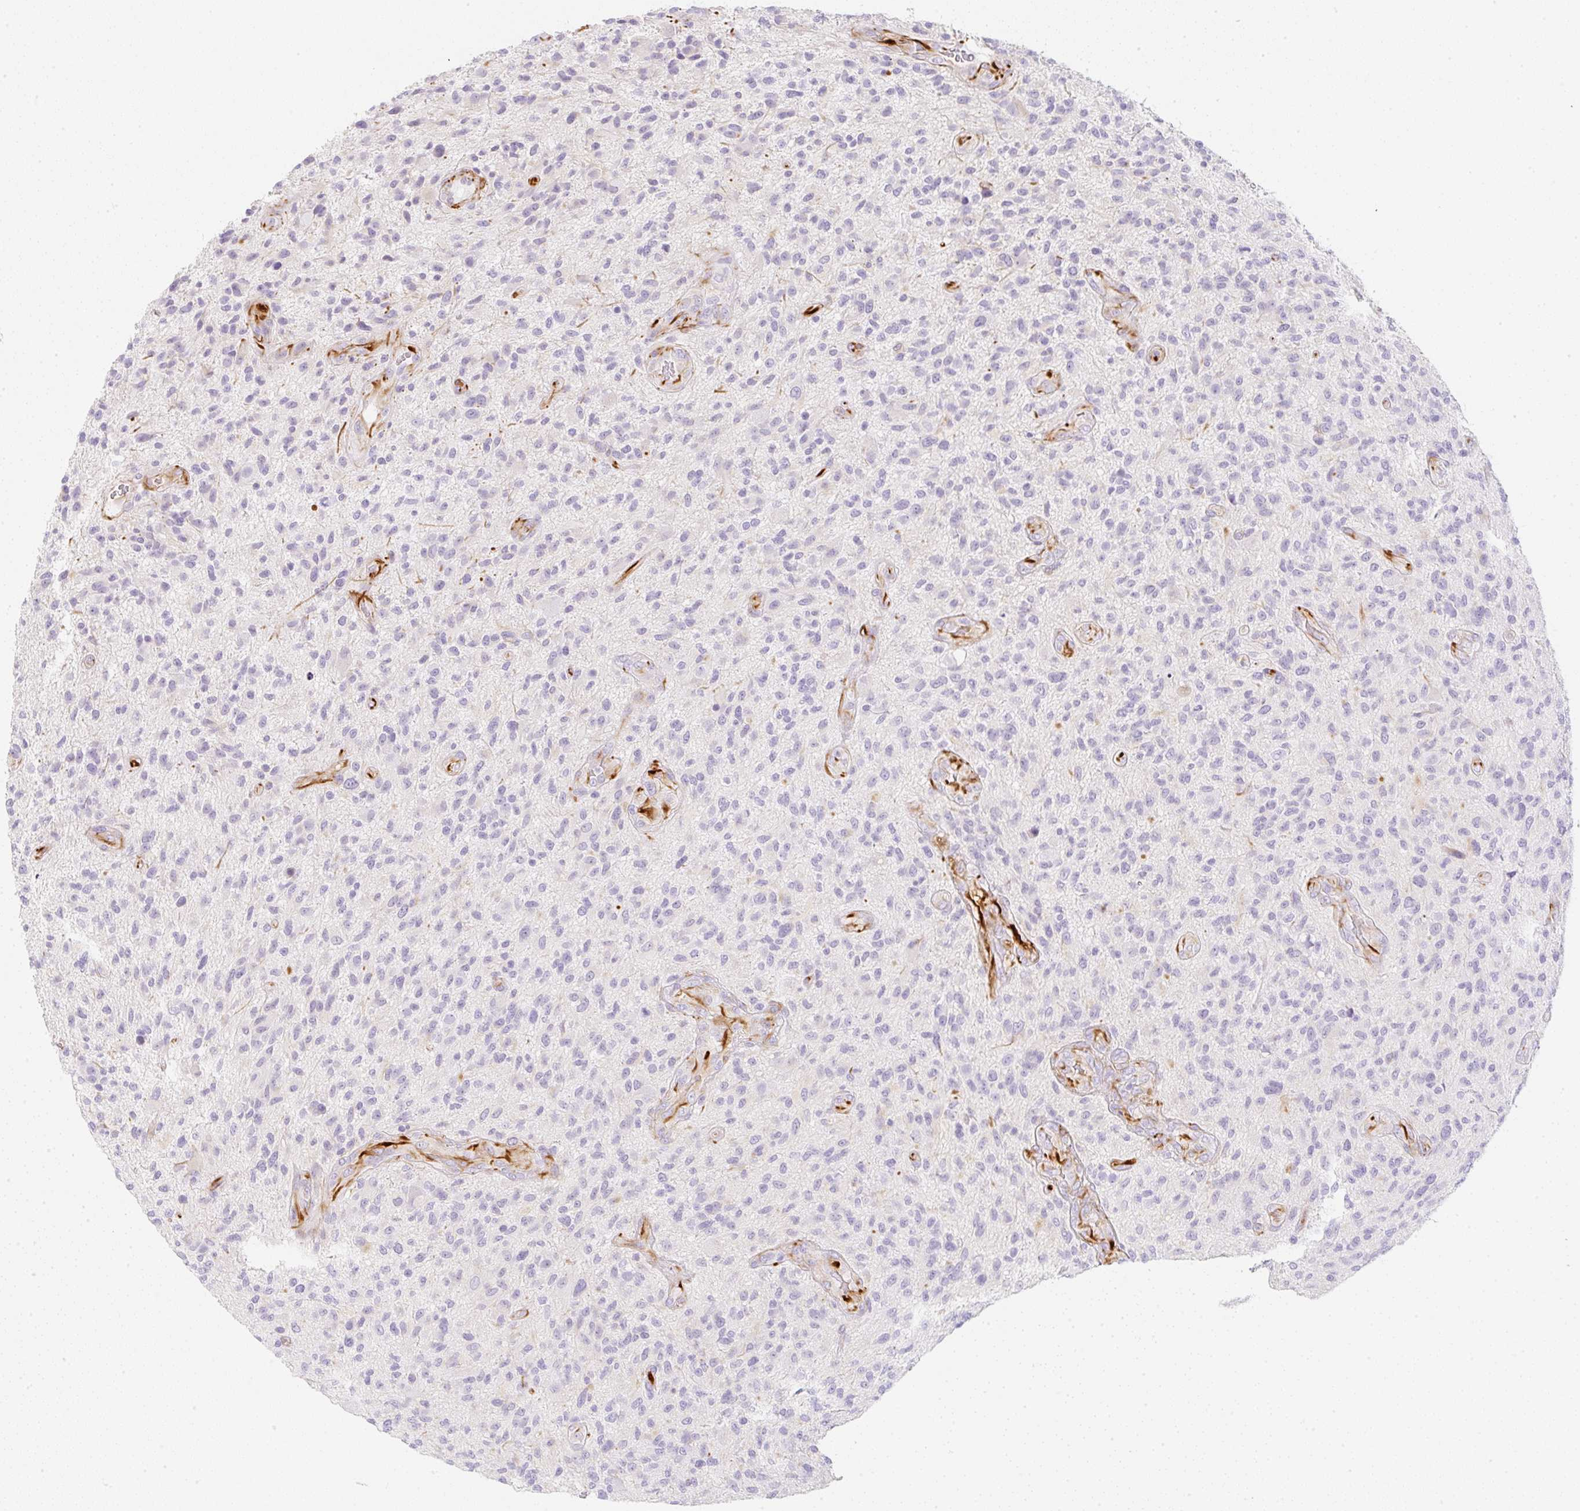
{"staining": {"intensity": "negative", "quantity": "none", "location": "none"}, "tissue": "glioma", "cell_type": "Tumor cells", "image_type": "cancer", "snomed": [{"axis": "morphology", "description": "Glioma, malignant, High grade"}, {"axis": "topography", "description": "Brain"}], "caption": "Immunohistochemical staining of glioma reveals no significant expression in tumor cells.", "gene": "ZNF689", "patient": {"sex": "male", "age": 47}}